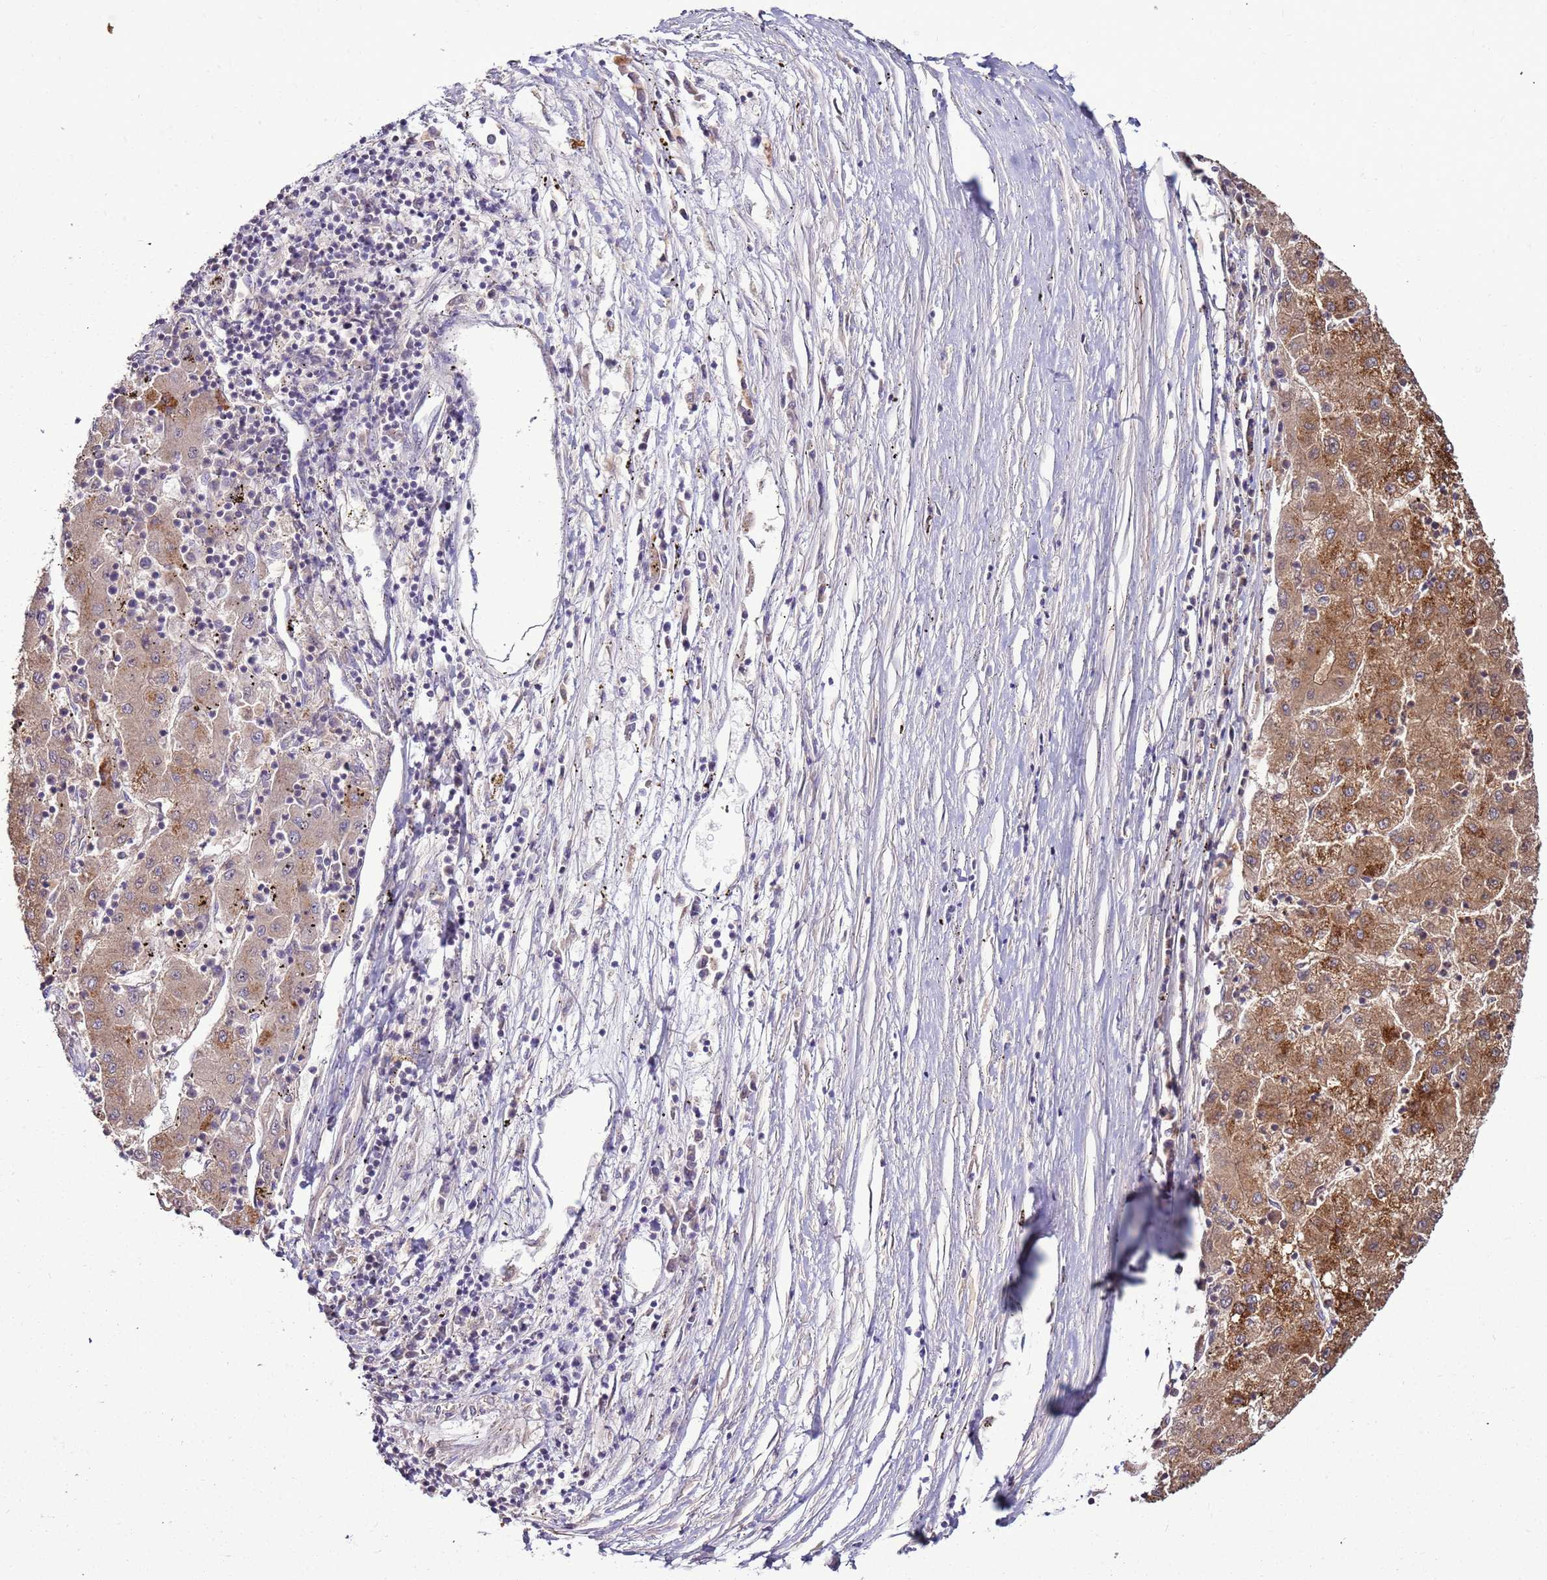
{"staining": {"intensity": "moderate", "quantity": ">75%", "location": "cytoplasmic/membranous"}, "tissue": "liver cancer", "cell_type": "Tumor cells", "image_type": "cancer", "snomed": [{"axis": "morphology", "description": "Carcinoma, Hepatocellular, NOS"}, {"axis": "topography", "description": "Liver"}], "caption": "Tumor cells display medium levels of moderate cytoplasmic/membranous staining in approximately >75% of cells in human liver hepatocellular carcinoma.", "gene": "TRAPPC4", "patient": {"sex": "male", "age": 72}}